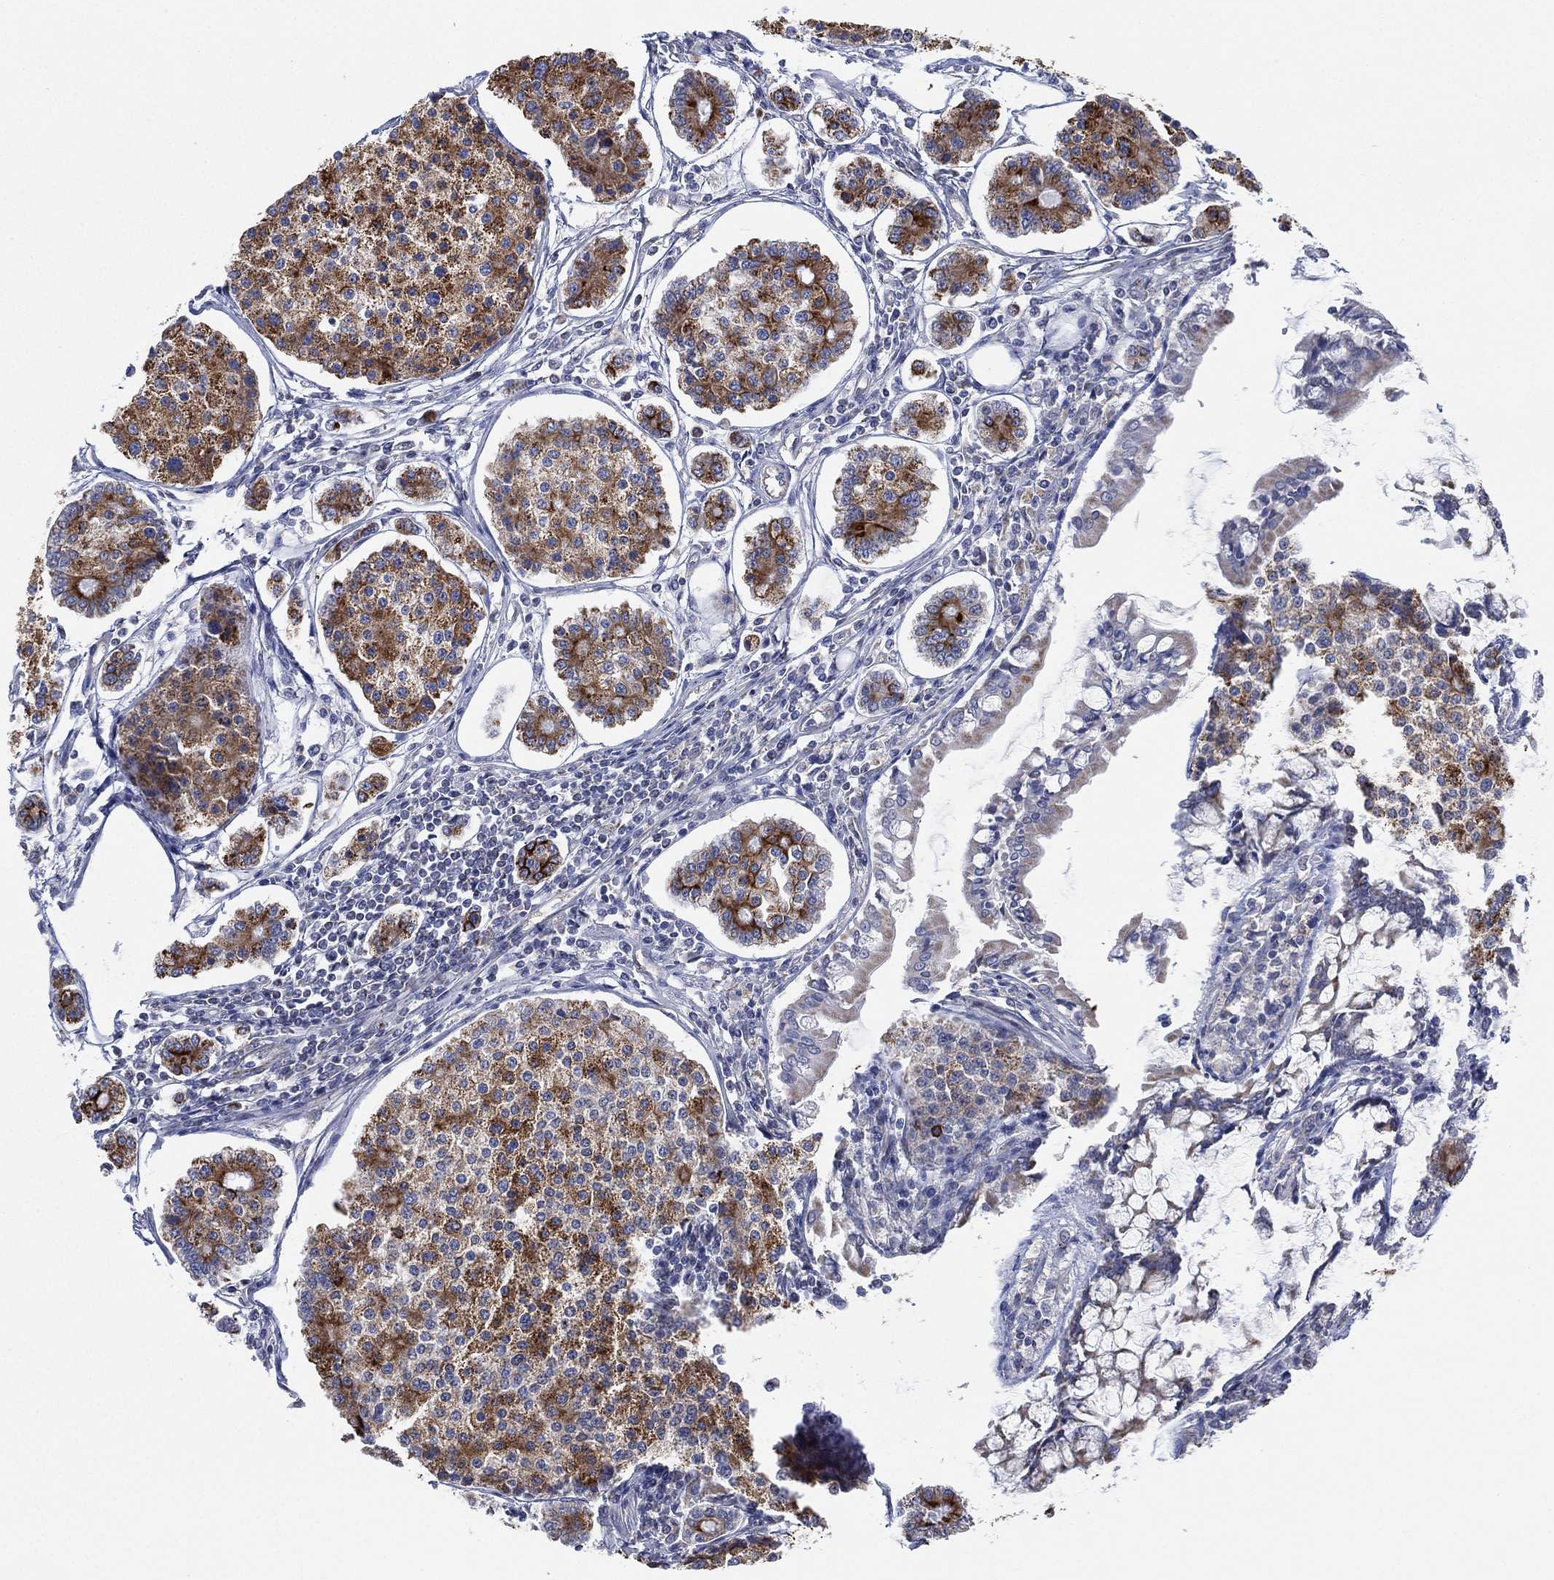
{"staining": {"intensity": "strong", "quantity": ">75%", "location": "cytoplasmic/membranous"}, "tissue": "carcinoid", "cell_type": "Tumor cells", "image_type": "cancer", "snomed": [{"axis": "morphology", "description": "Carcinoid, malignant, NOS"}, {"axis": "topography", "description": "Small intestine"}], "caption": "Protein analysis of malignant carcinoid tissue exhibits strong cytoplasmic/membranous staining in about >75% of tumor cells.", "gene": "INA", "patient": {"sex": "female", "age": 65}}